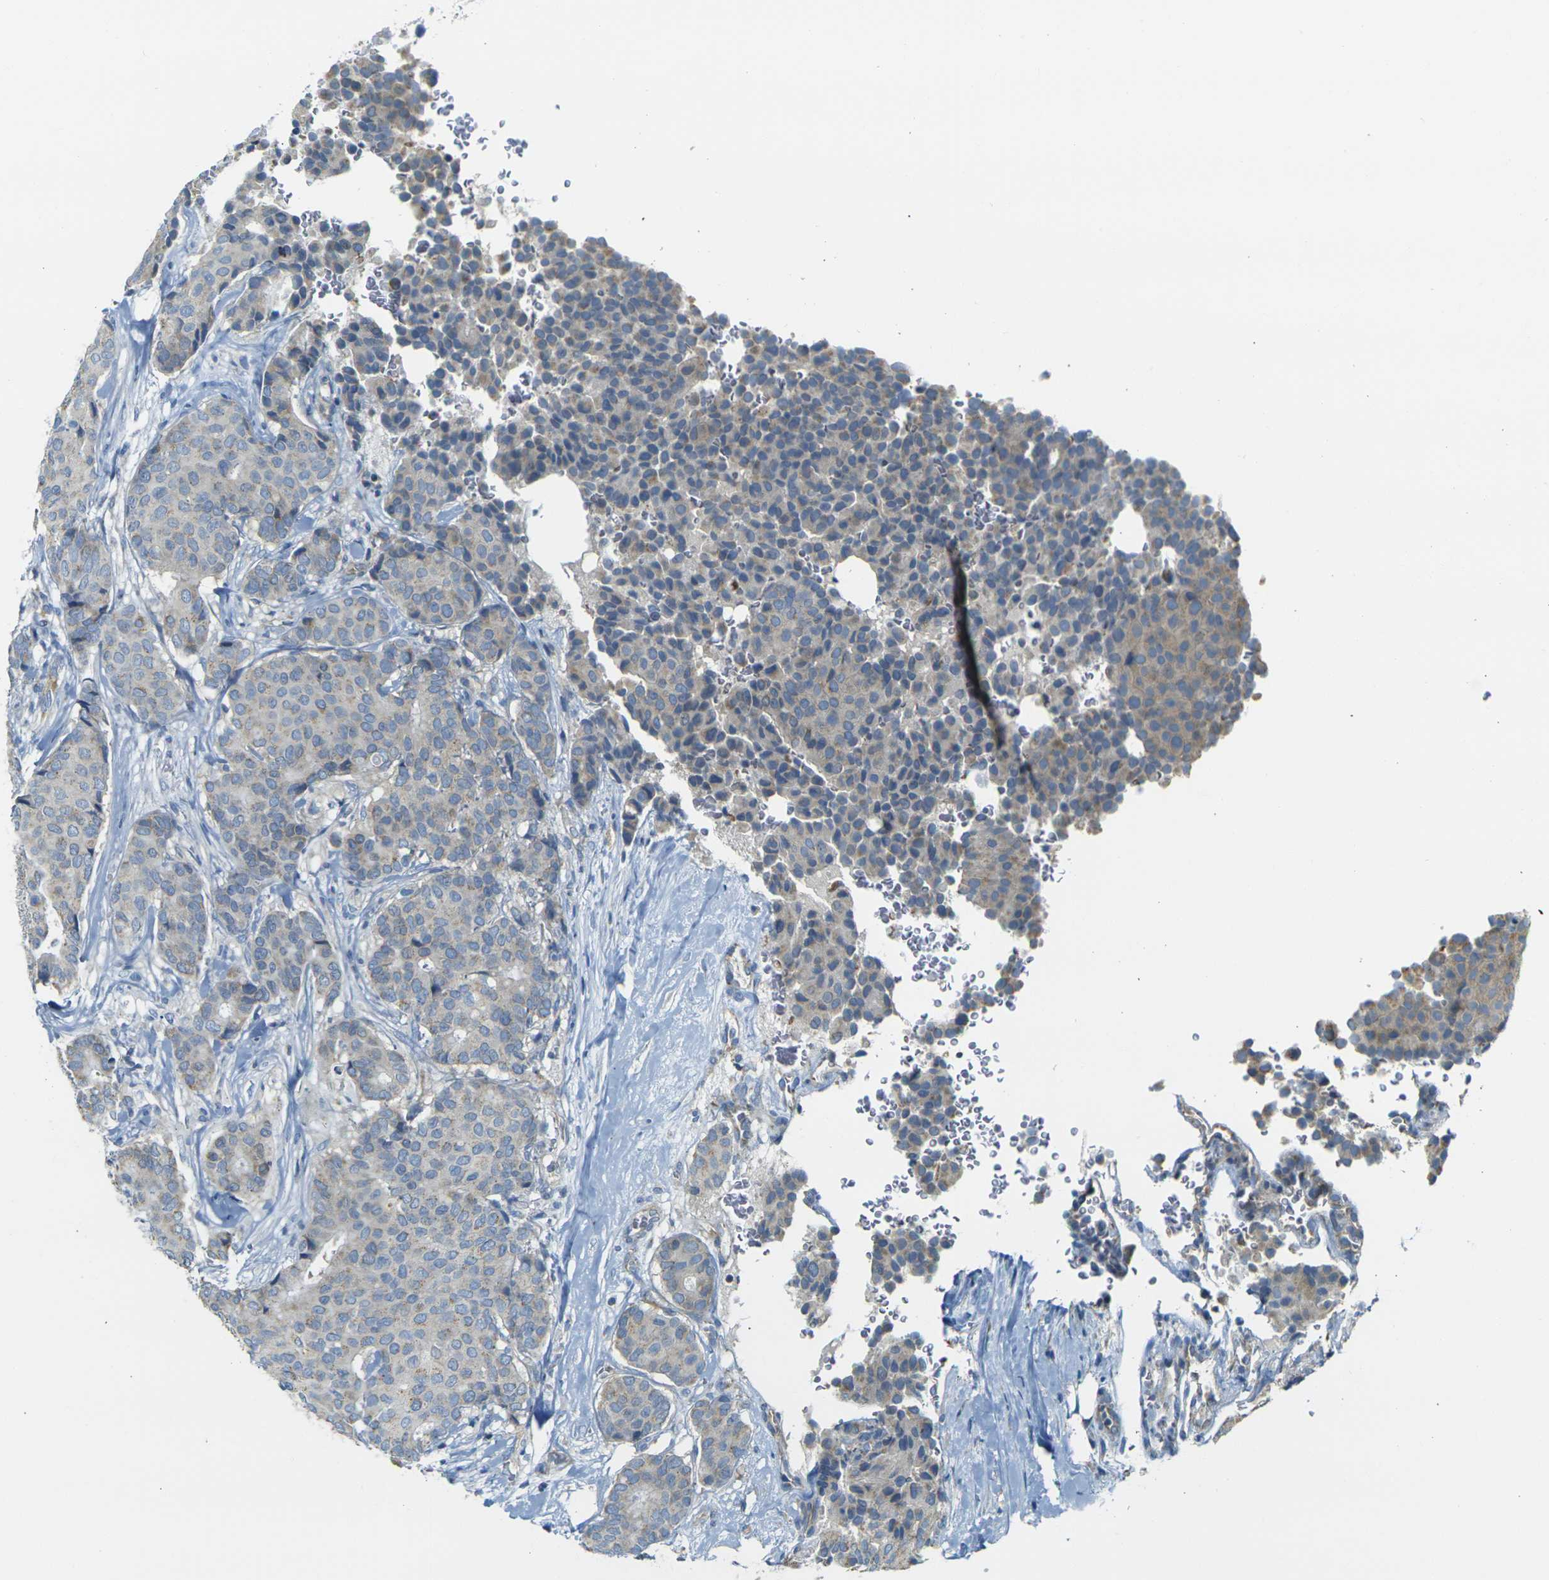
{"staining": {"intensity": "negative", "quantity": "none", "location": "none"}, "tissue": "breast cancer", "cell_type": "Tumor cells", "image_type": "cancer", "snomed": [{"axis": "morphology", "description": "Duct carcinoma"}, {"axis": "topography", "description": "Breast"}], "caption": "Immunohistochemistry histopathology image of neoplastic tissue: human breast cancer (infiltrating ductal carcinoma) stained with DAB (3,3'-diaminobenzidine) demonstrates no significant protein positivity in tumor cells.", "gene": "PARD6B", "patient": {"sex": "female", "age": 75}}